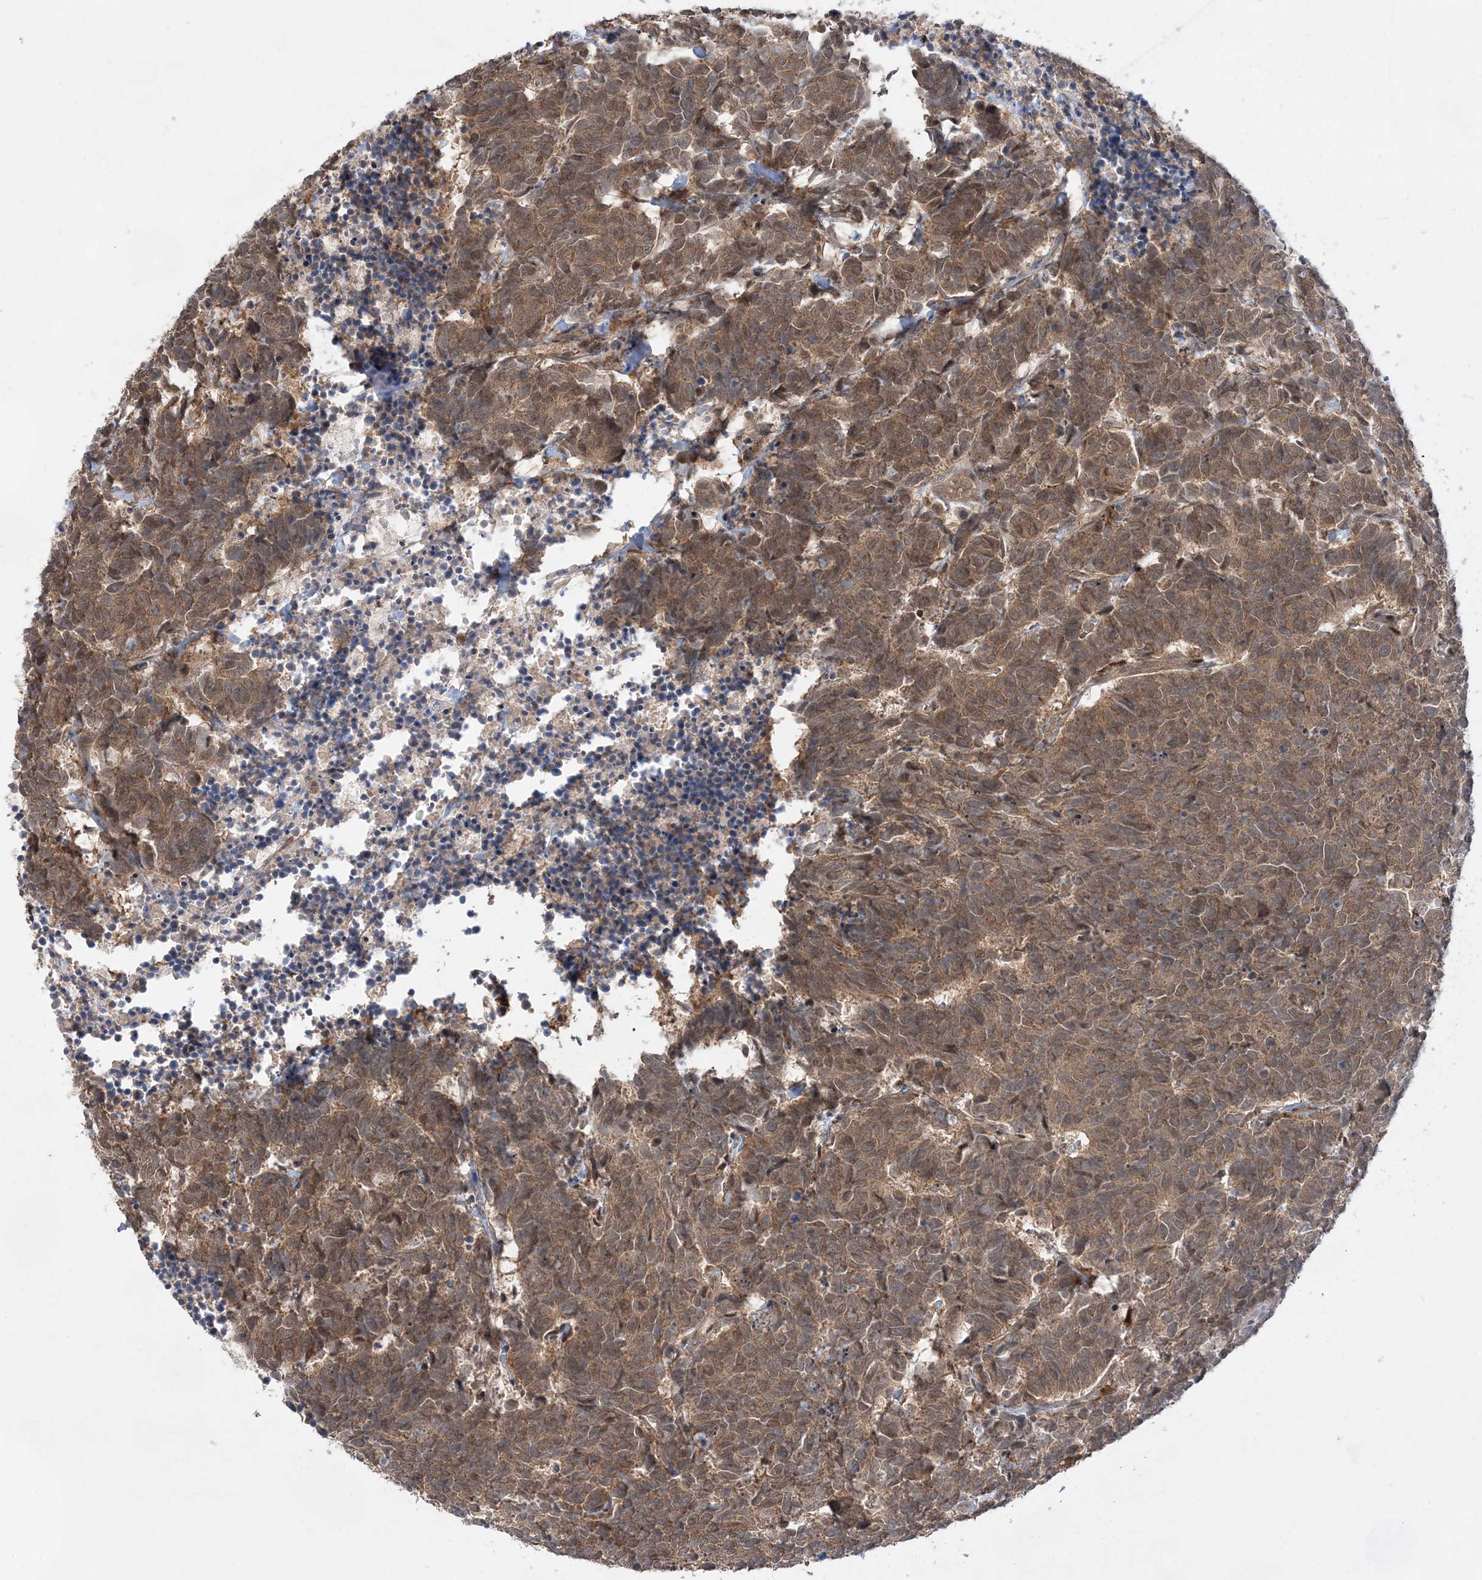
{"staining": {"intensity": "moderate", "quantity": ">75%", "location": "cytoplasmic/membranous"}, "tissue": "carcinoid", "cell_type": "Tumor cells", "image_type": "cancer", "snomed": [{"axis": "morphology", "description": "Carcinoma, NOS"}, {"axis": "morphology", "description": "Carcinoid, malignant, NOS"}, {"axis": "topography", "description": "Urinary bladder"}], "caption": "Brown immunohistochemical staining in human carcinoid displays moderate cytoplasmic/membranous staining in about >75% of tumor cells.", "gene": "ANAPC15", "patient": {"sex": "male", "age": 57}}